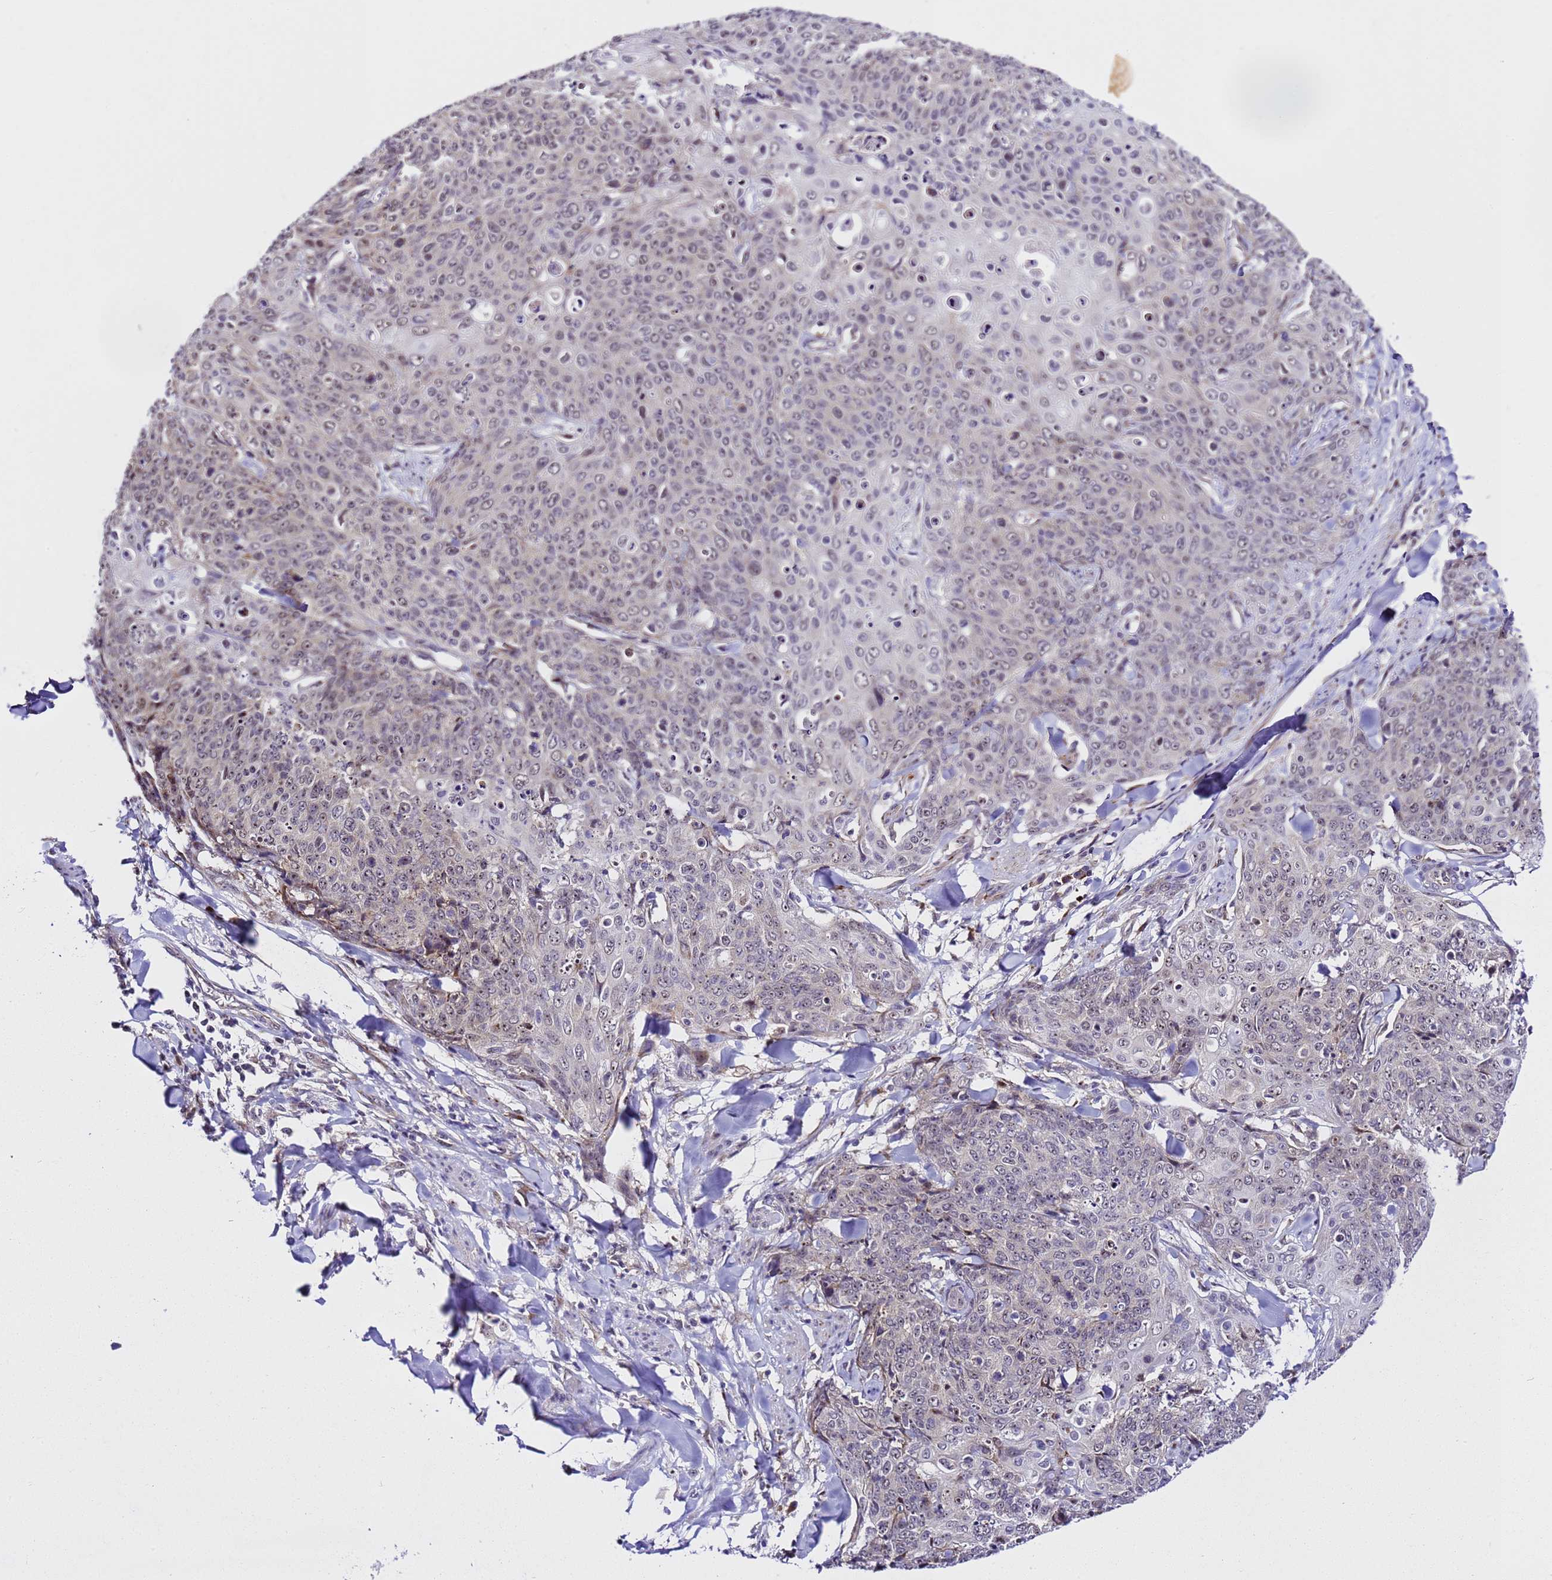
{"staining": {"intensity": "weak", "quantity": "<25%", "location": "nuclear"}, "tissue": "skin cancer", "cell_type": "Tumor cells", "image_type": "cancer", "snomed": [{"axis": "morphology", "description": "Squamous cell carcinoma, NOS"}, {"axis": "topography", "description": "Skin"}, {"axis": "topography", "description": "Vulva"}], "caption": "Tumor cells show no significant staining in skin cancer.", "gene": "SLX4IP", "patient": {"sex": "female", "age": 85}}